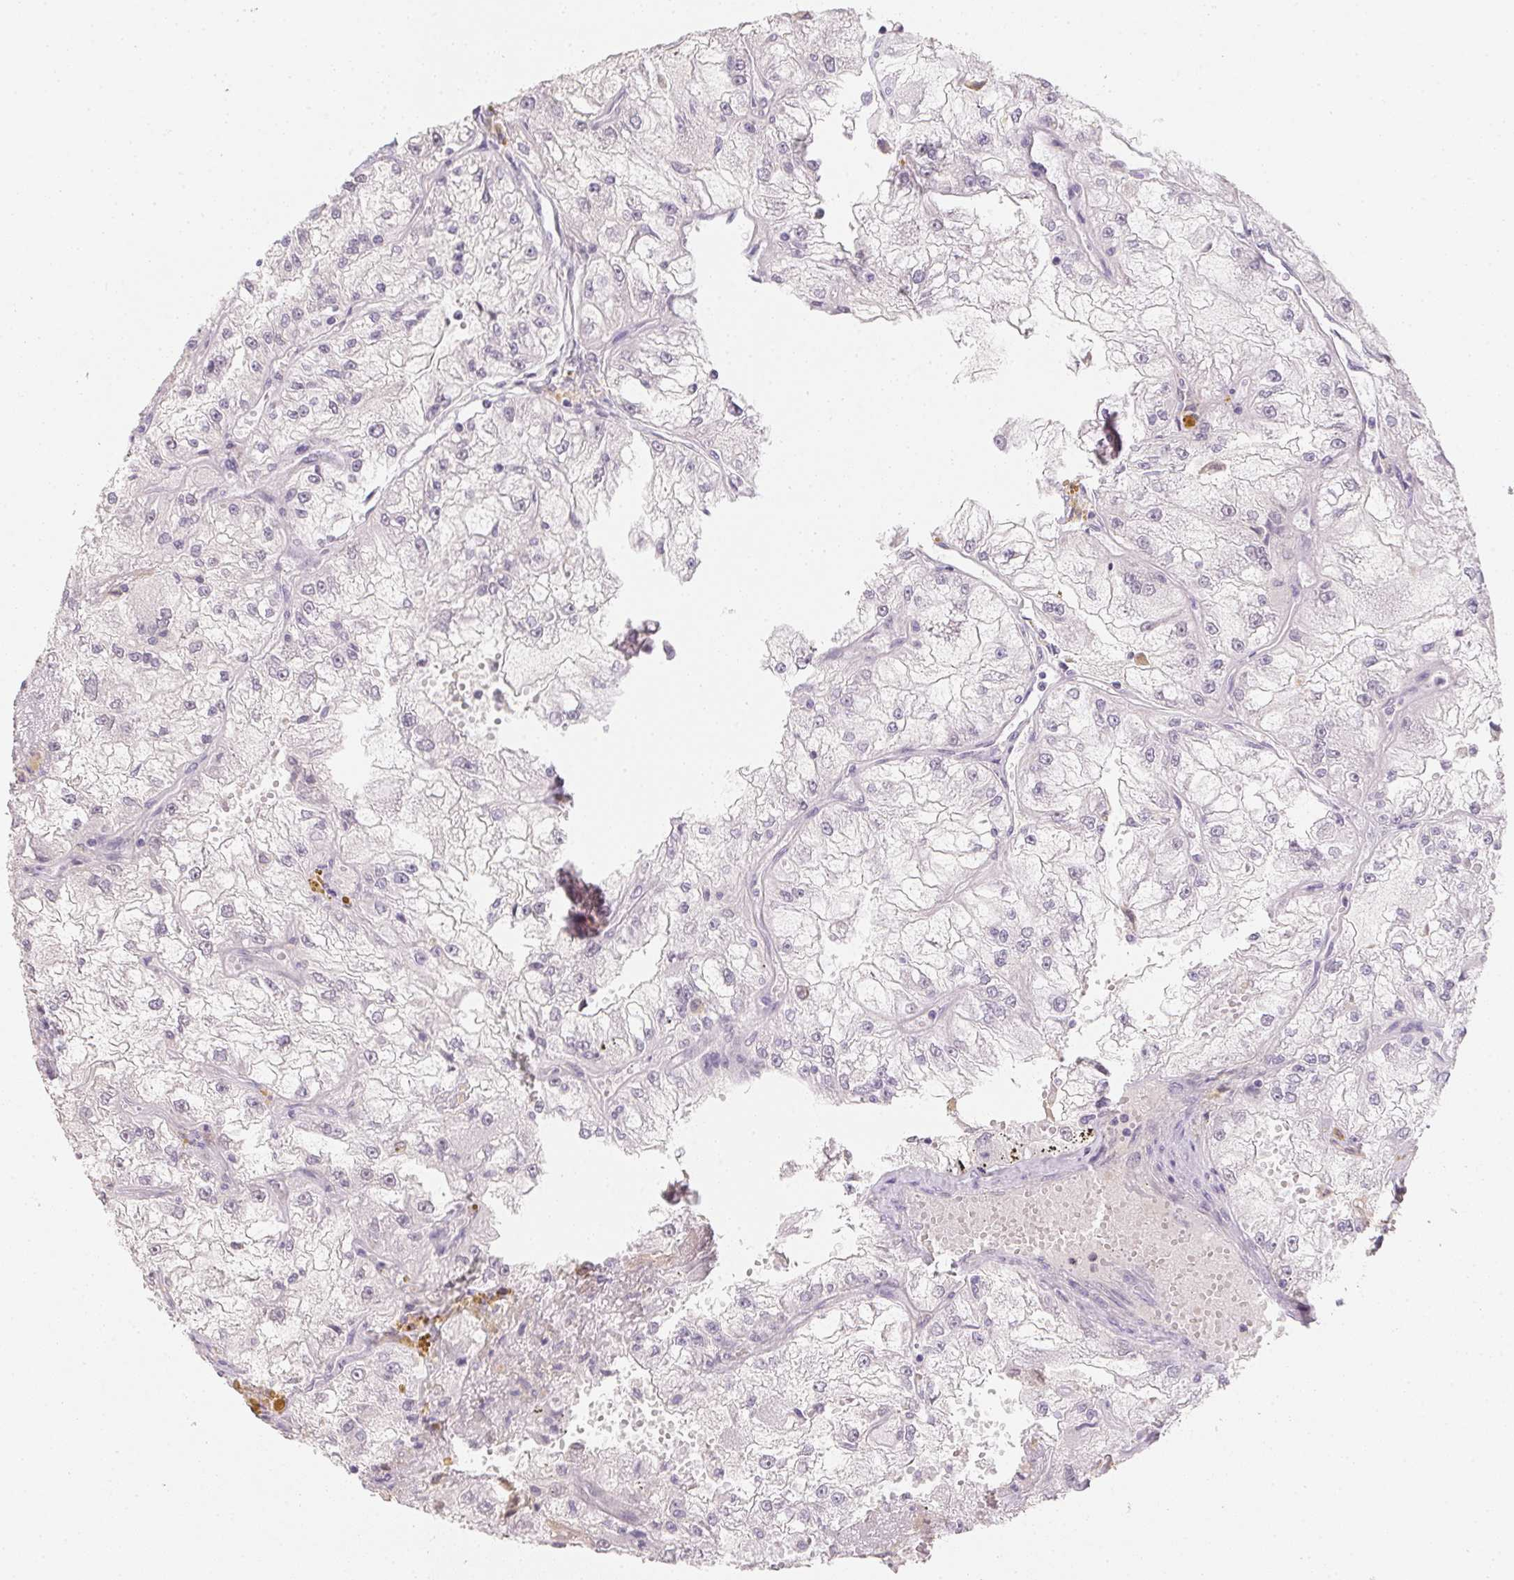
{"staining": {"intensity": "negative", "quantity": "none", "location": "none"}, "tissue": "renal cancer", "cell_type": "Tumor cells", "image_type": "cancer", "snomed": [{"axis": "morphology", "description": "Adenocarcinoma, NOS"}, {"axis": "topography", "description": "Kidney"}], "caption": "A micrograph of human renal cancer (adenocarcinoma) is negative for staining in tumor cells.", "gene": "ZBBX", "patient": {"sex": "female", "age": 72}}